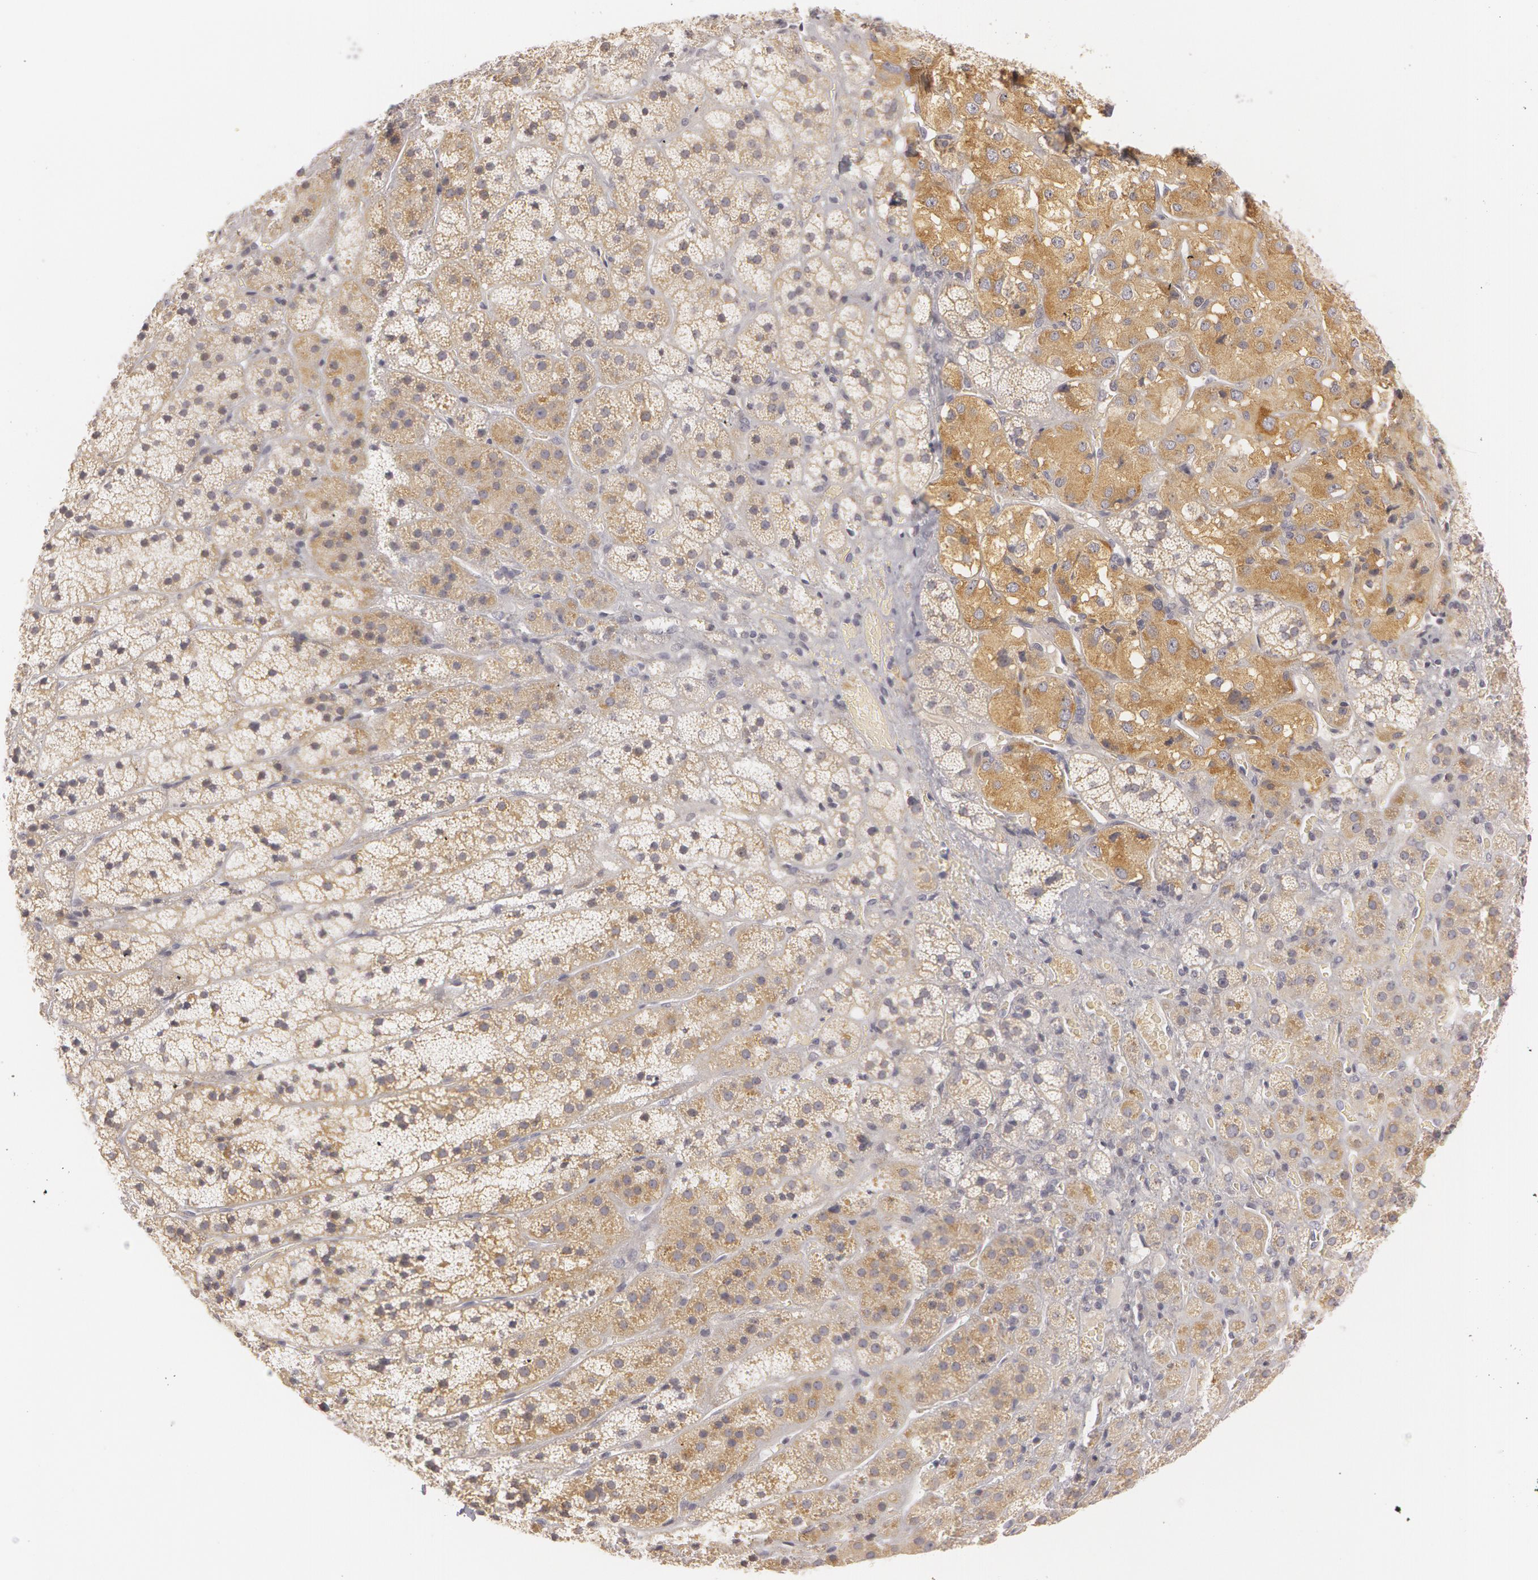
{"staining": {"intensity": "moderate", "quantity": "25%-75%", "location": "cytoplasmic/membranous"}, "tissue": "adrenal gland", "cell_type": "Glandular cells", "image_type": "normal", "snomed": [{"axis": "morphology", "description": "Normal tissue, NOS"}, {"axis": "topography", "description": "Adrenal gland"}], "caption": "The micrograph exhibits a brown stain indicating the presence of a protein in the cytoplasmic/membranous of glandular cells in adrenal gland.", "gene": "RALGAPA1", "patient": {"sex": "female", "age": 44}}